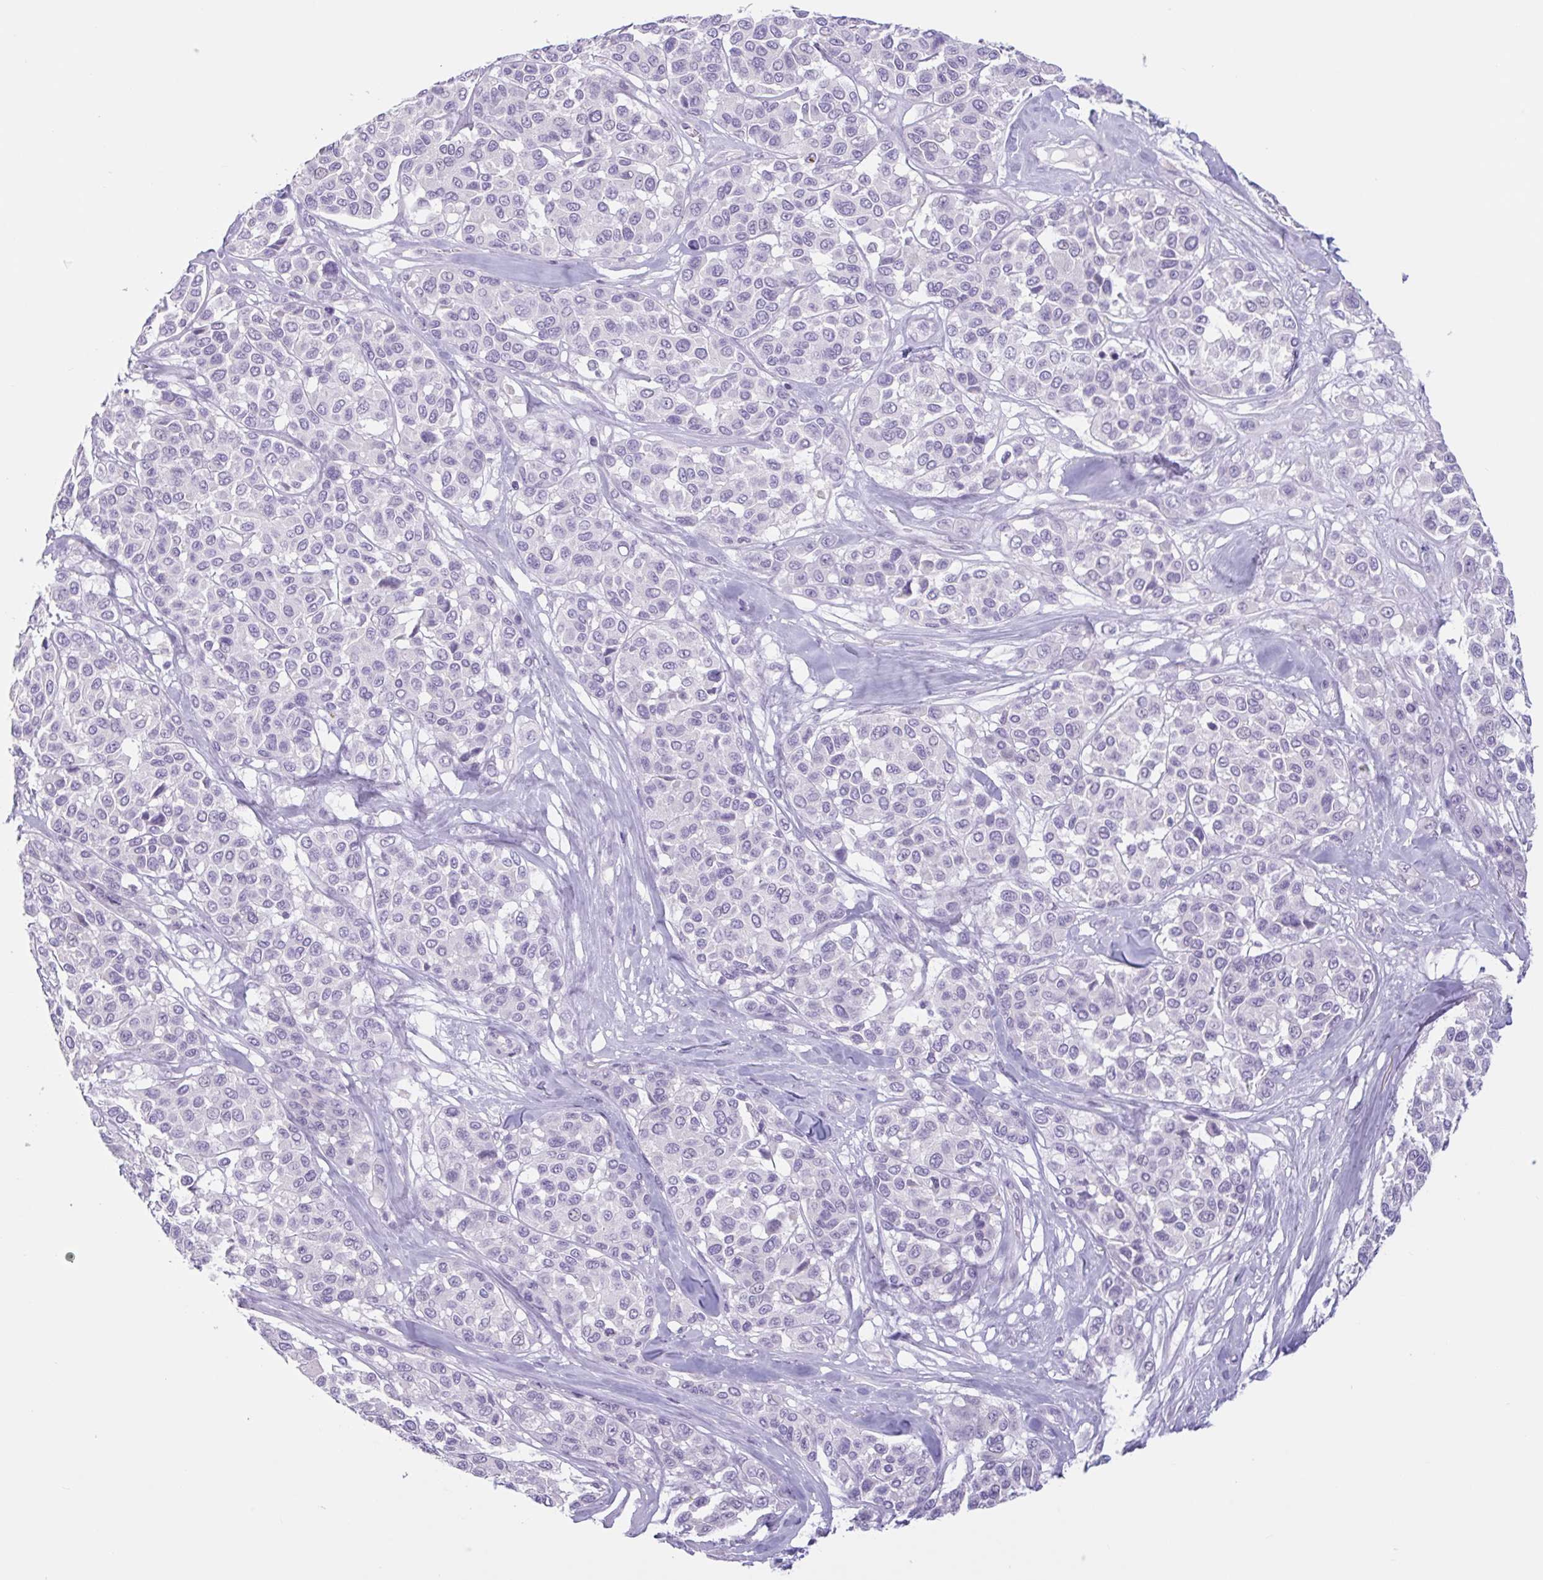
{"staining": {"intensity": "negative", "quantity": "none", "location": "none"}, "tissue": "melanoma", "cell_type": "Tumor cells", "image_type": "cancer", "snomed": [{"axis": "morphology", "description": "Malignant melanoma, NOS"}, {"axis": "topography", "description": "Skin"}], "caption": "An IHC micrograph of melanoma is shown. There is no staining in tumor cells of melanoma.", "gene": "CTSE", "patient": {"sex": "female", "age": 66}}